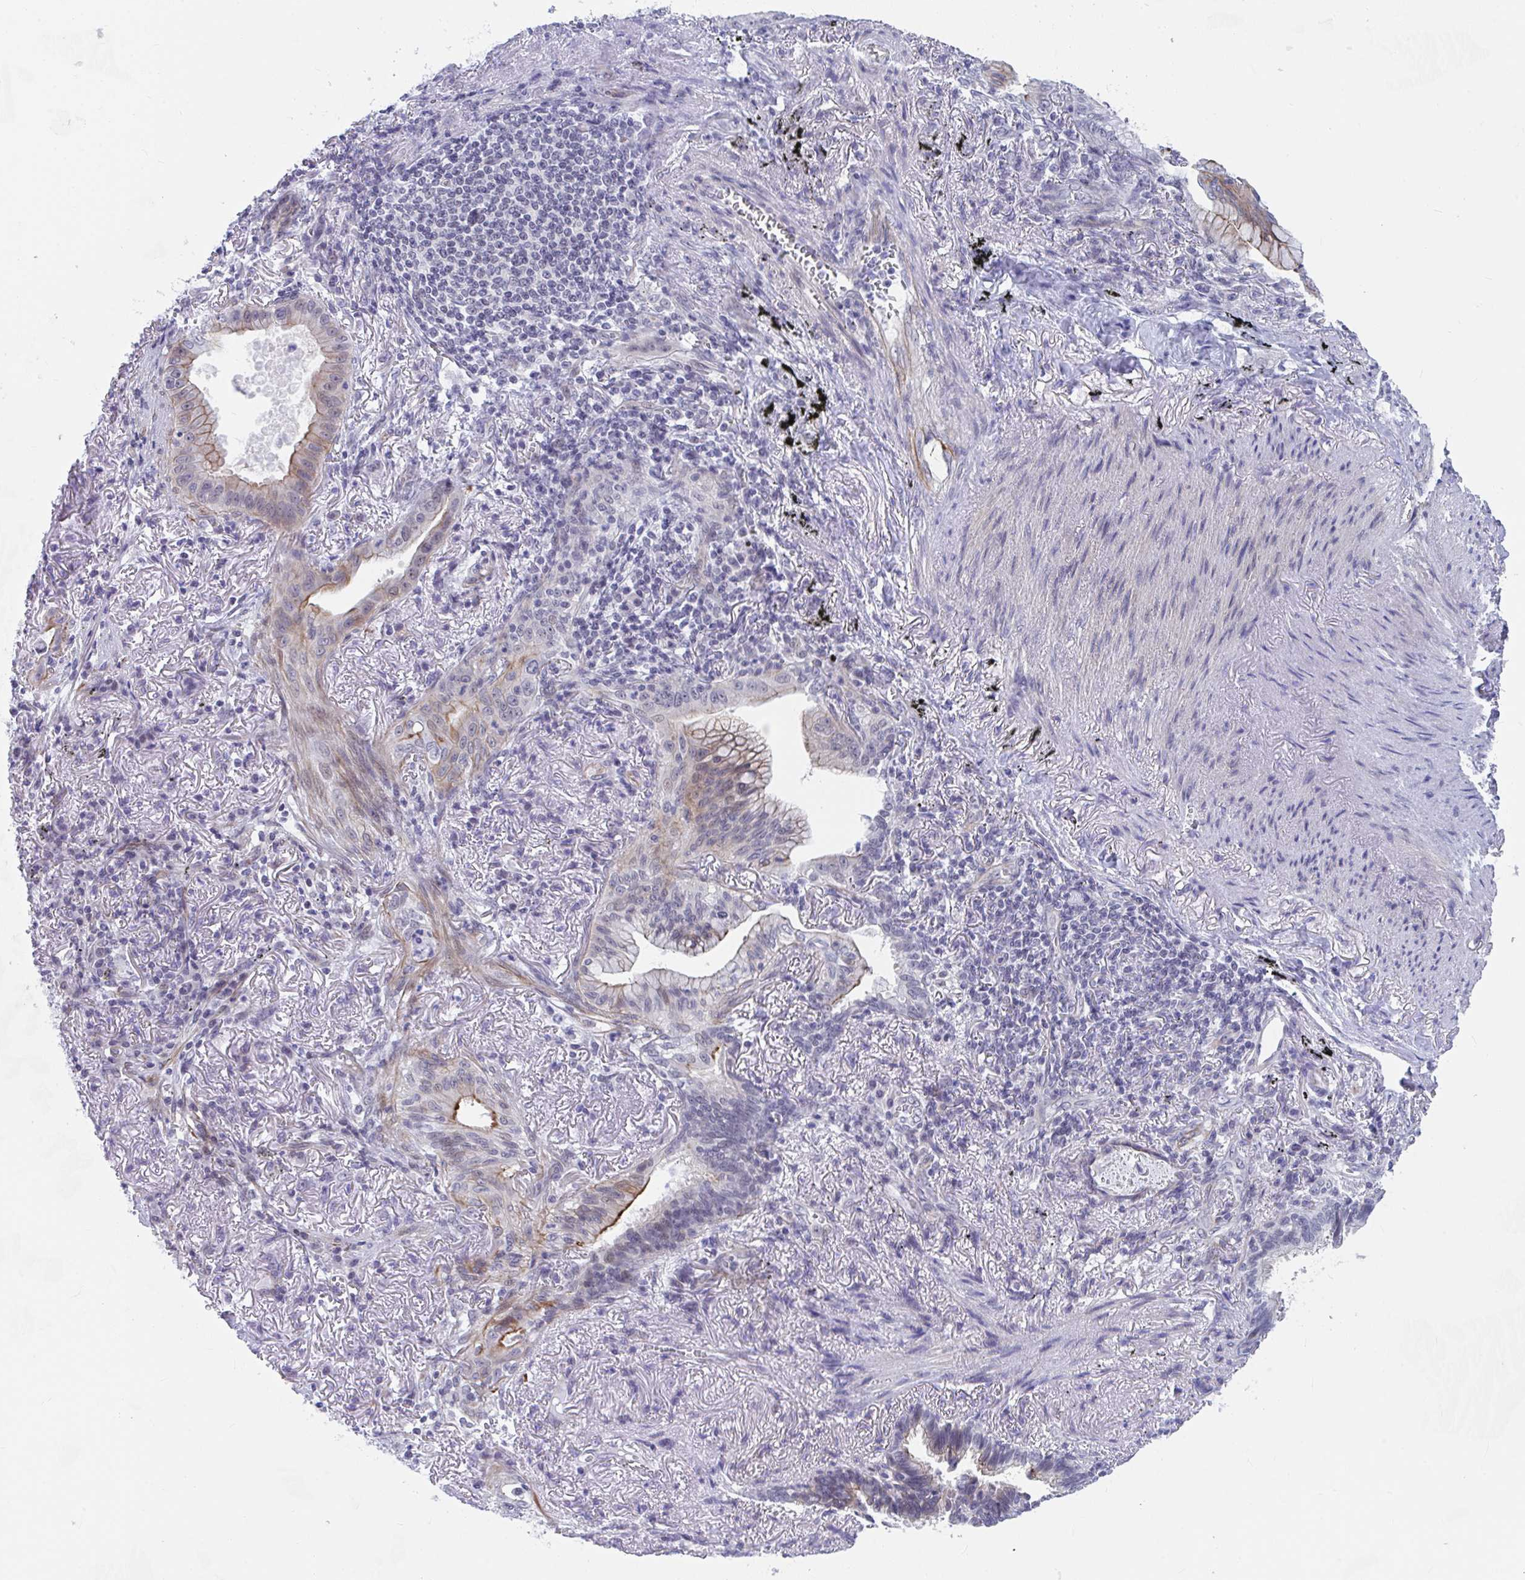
{"staining": {"intensity": "moderate", "quantity": "25%-75%", "location": "cytoplasmic/membranous"}, "tissue": "lung cancer", "cell_type": "Tumor cells", "image_type": "cancer", "snomed": [{"axis": "morphology", "description": "Adenocarcinoma, NOS"}, {"axis": "topography", "description": "Lung"}], "caption": "High-magnification brightfield microscopy of adenocarcinoma (lung) stained with DAB (brown) and counterstained with hematoxylin (blue). tumor cells exhibit moderate cytoplasmic/membranous positivity is seen in about25%-75% of cells. The staining was performed using DAB, with brown indicating positive protein expression. Nuclei are stained blue with hematoxylin.", "gene": "DAOA", "patient": {"sex": "male", "age": 77}}